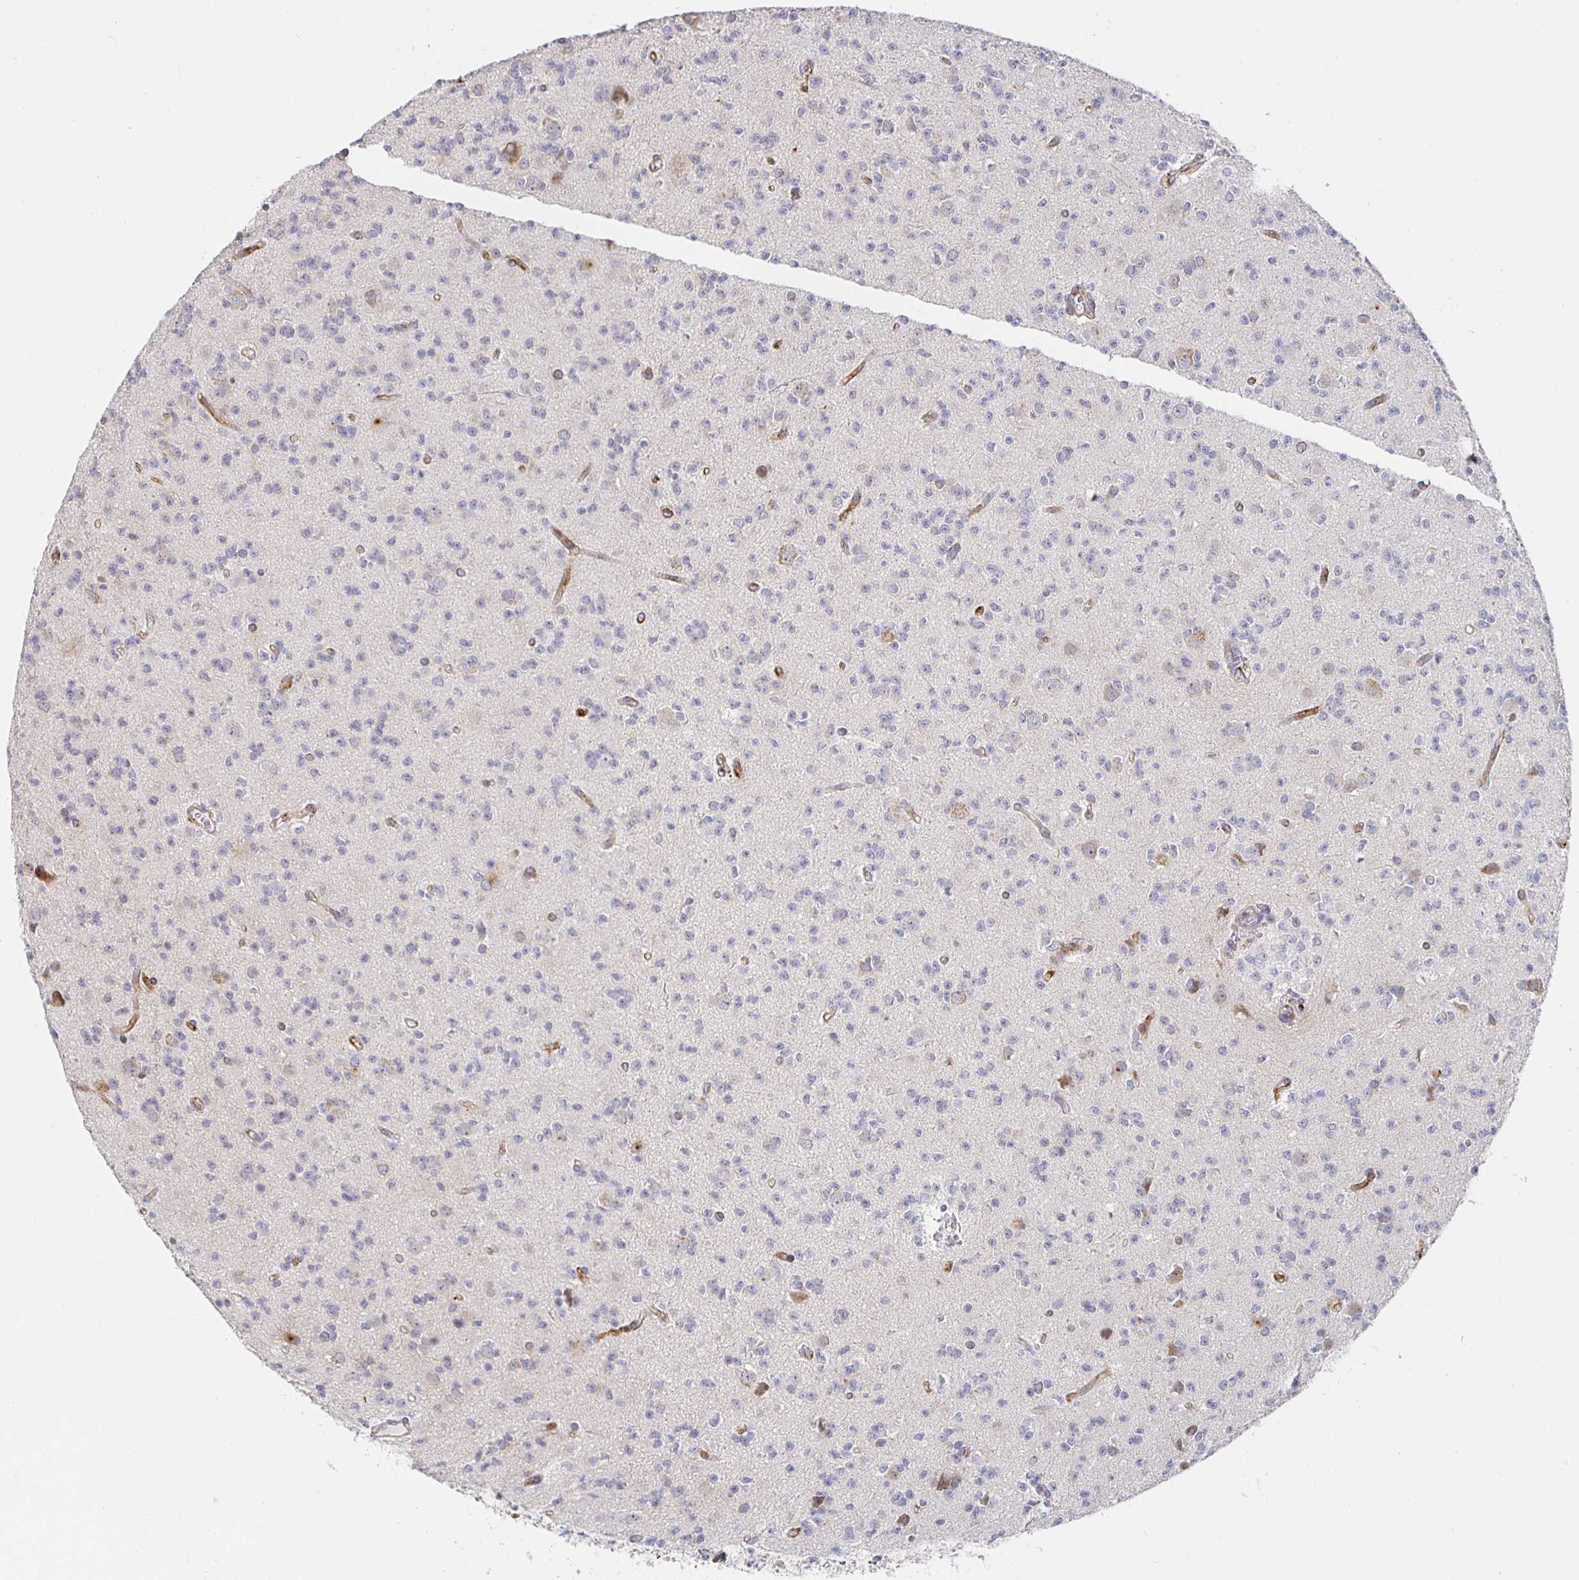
{"staining": {"intensity": "negative", "quantity": "none", "location": "none"}, "tissue": "glioma", "cell_type": "Tumor cells", "image_type": "cancer", "snomed": [{"axis": "morphology", "description": "Glioma, malignant, High grade"}, {"axis": "topography", "description": "Brain"}], "caption": "Immunohistochemical staining of glioma reveals no significant staining in tumor cells.", "gene": "S100G", "patient": {"sex": "male", "age": 36}}